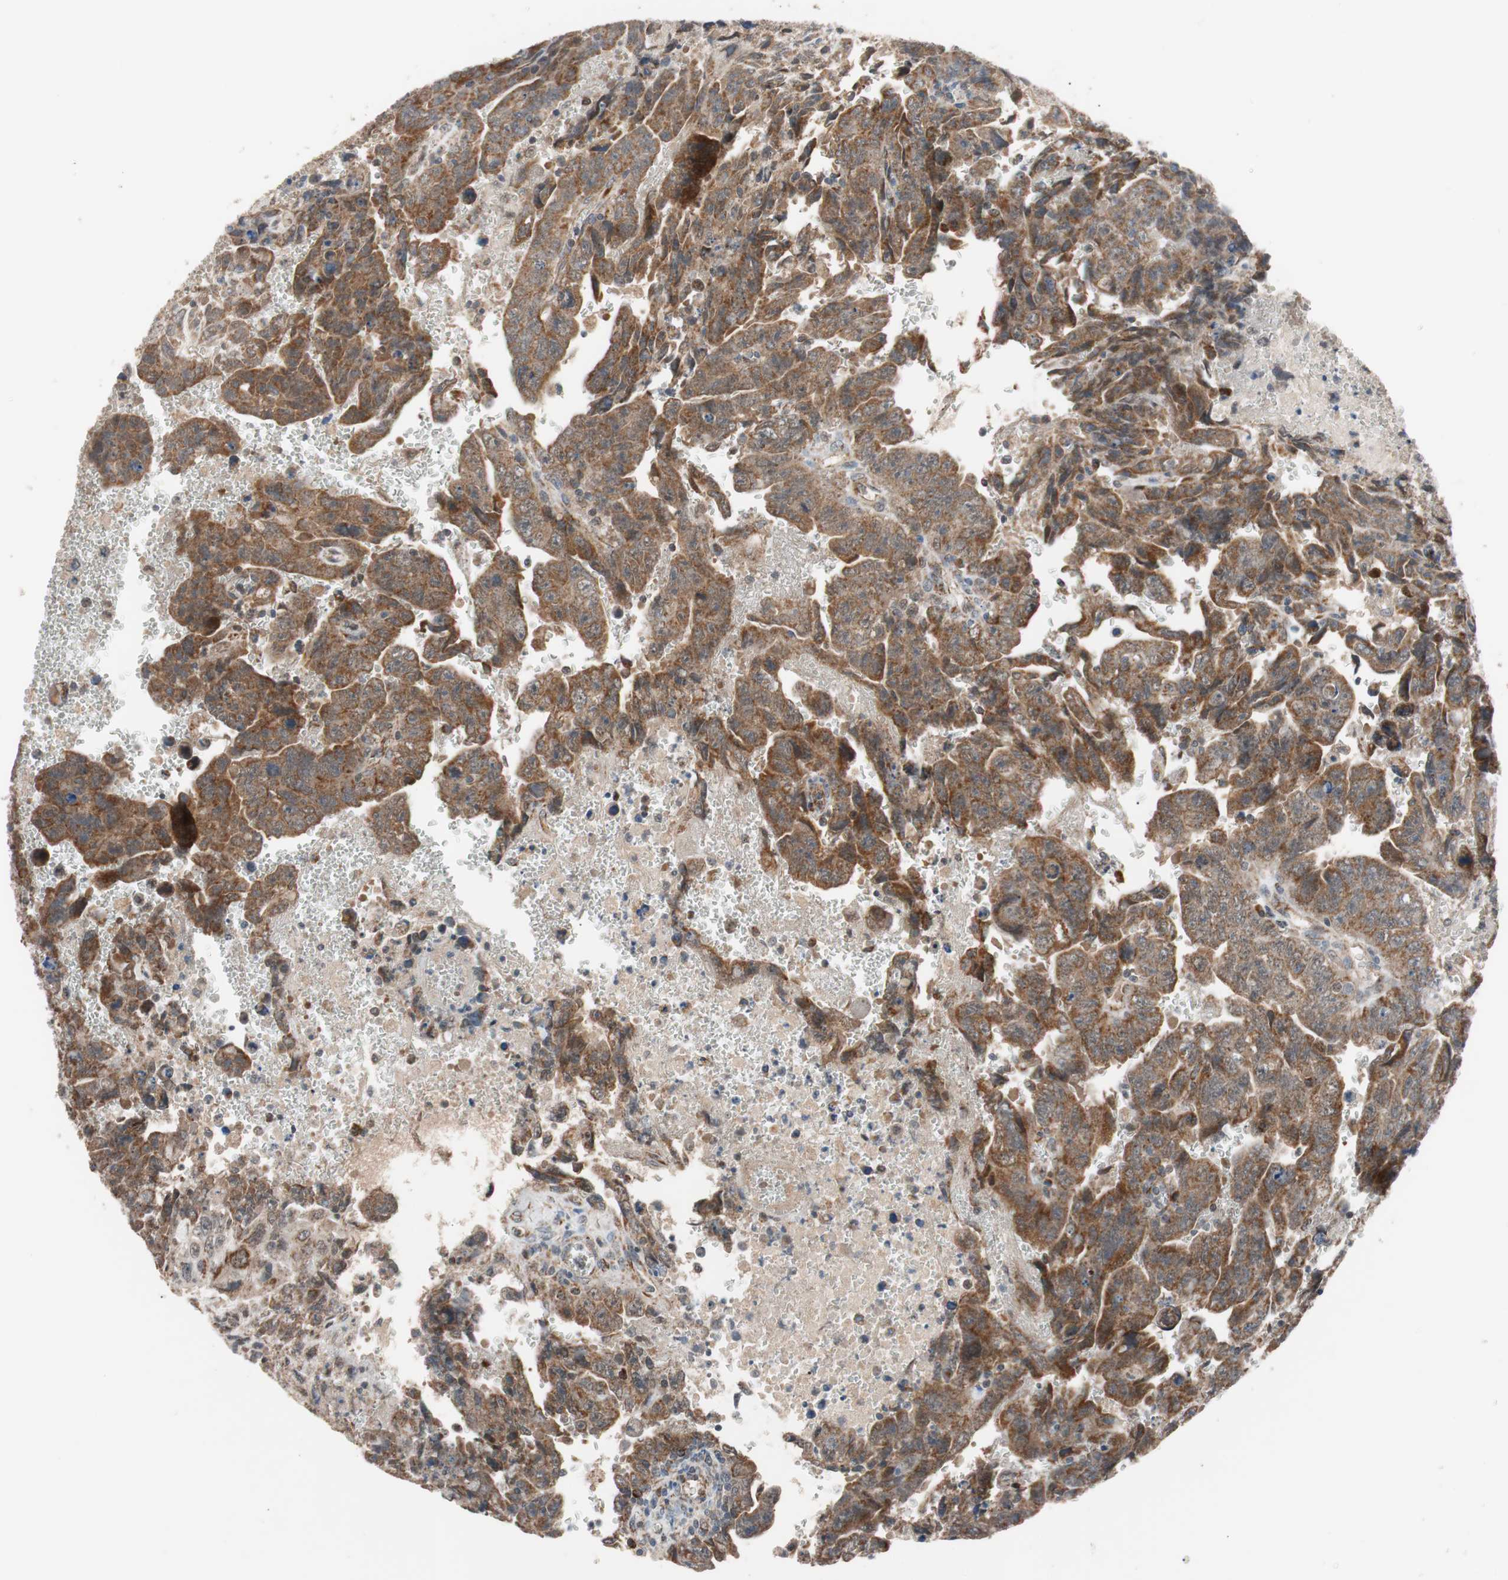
{"staining": {"intensity": "strong", "quantity": ">75%", "location": "cytoplasmic/membranous"}, "tissue": "testis cancer", "cell_type": "Tumor cells", "image_type": "cancer", "snomed": [{"axis": "morphology", "description": "Carcinoma, Embryonal, NOS"}, {"axis": "topography", "description": "Testis"}], "caption": "IHC histopathology image of neoplastic tissue: testis embryonal carcinoma stained using IHC reveals high levels of strong protein expression localized specifically in the cytoplasmic/membranous of tumor cells, appearing as a cytoplasmic/membranous brown color.", "gene": "PITRM1", "patient": {"sex": "male", "age": 28}}